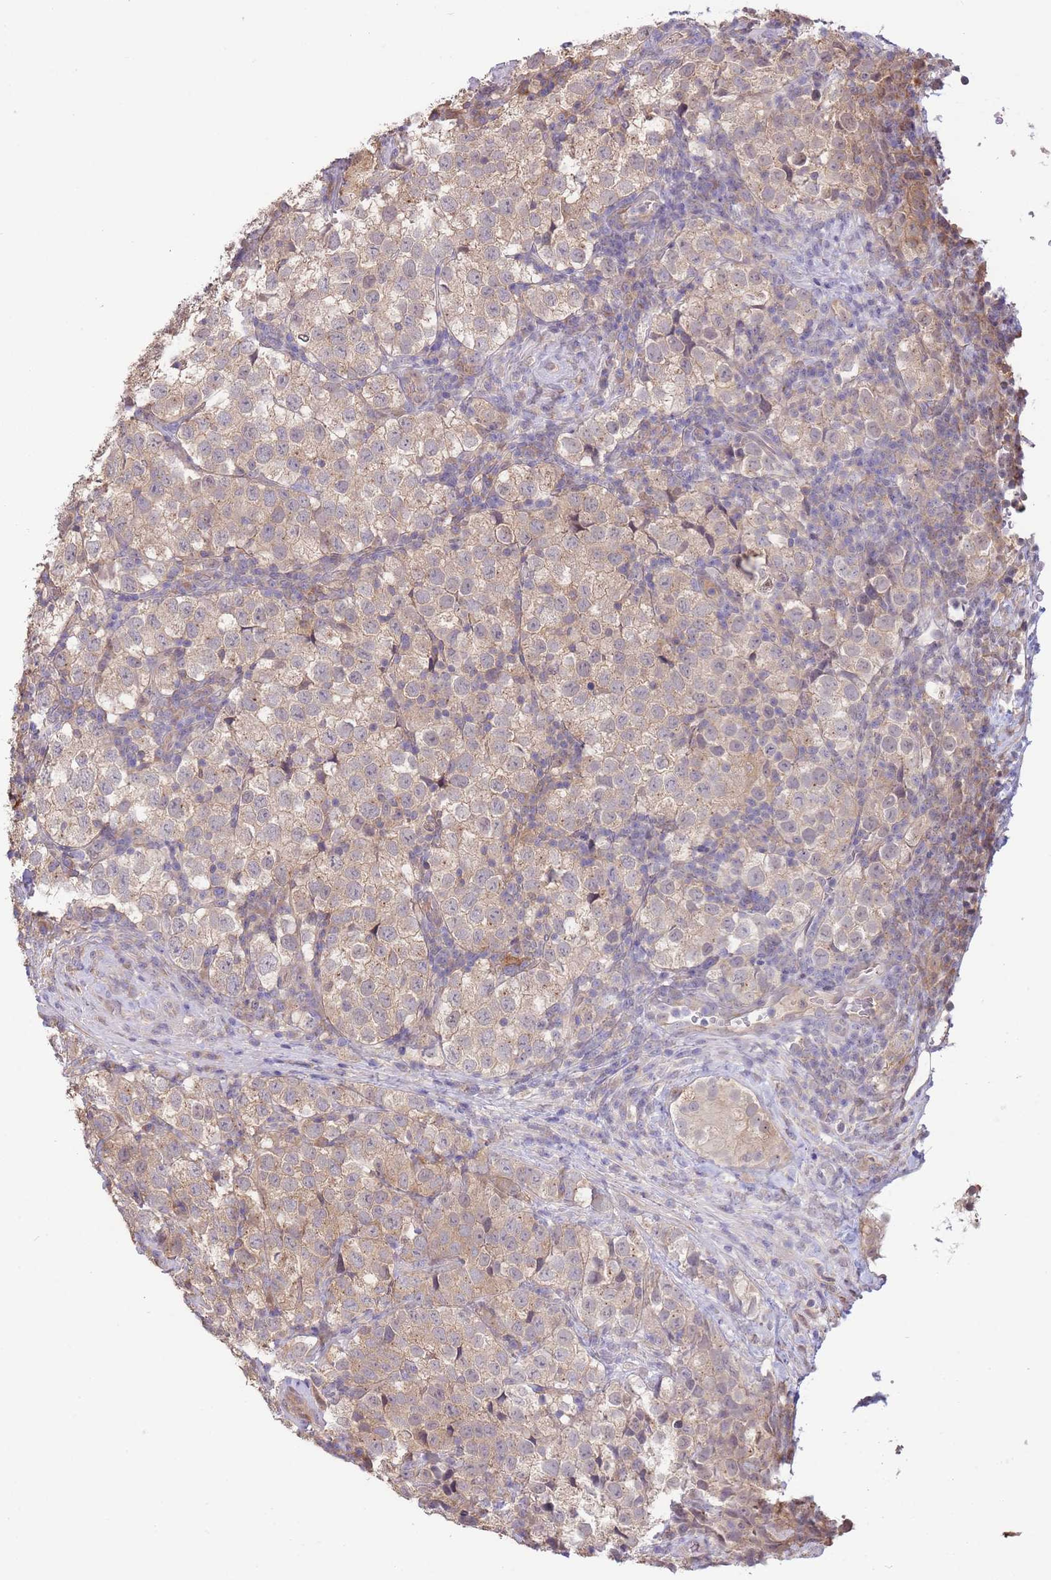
{"staining": {"intensity": "weak", "quantity": ">75%", "location": "cytoplasmic/membranous"}, "tissue": "testis cancer", "cell_type": "Tumor cells", "image_type": "cancer", "snomed": [{"axis": "morphology", "description": "Seminoma, NOS"}, {"axis": "topography", "description": "Testis"}], "caption": "A brown stain highlights weak cytoplasmic/membranous positivity of a protein in human testis seminoma tumor cells. (Stains: DAB in brown, nuclei in blue, Microscopy: brightfield microscopy at high magnification).", "gene": "ZNF304", "patient": {"sex": "male", "age": 34}}